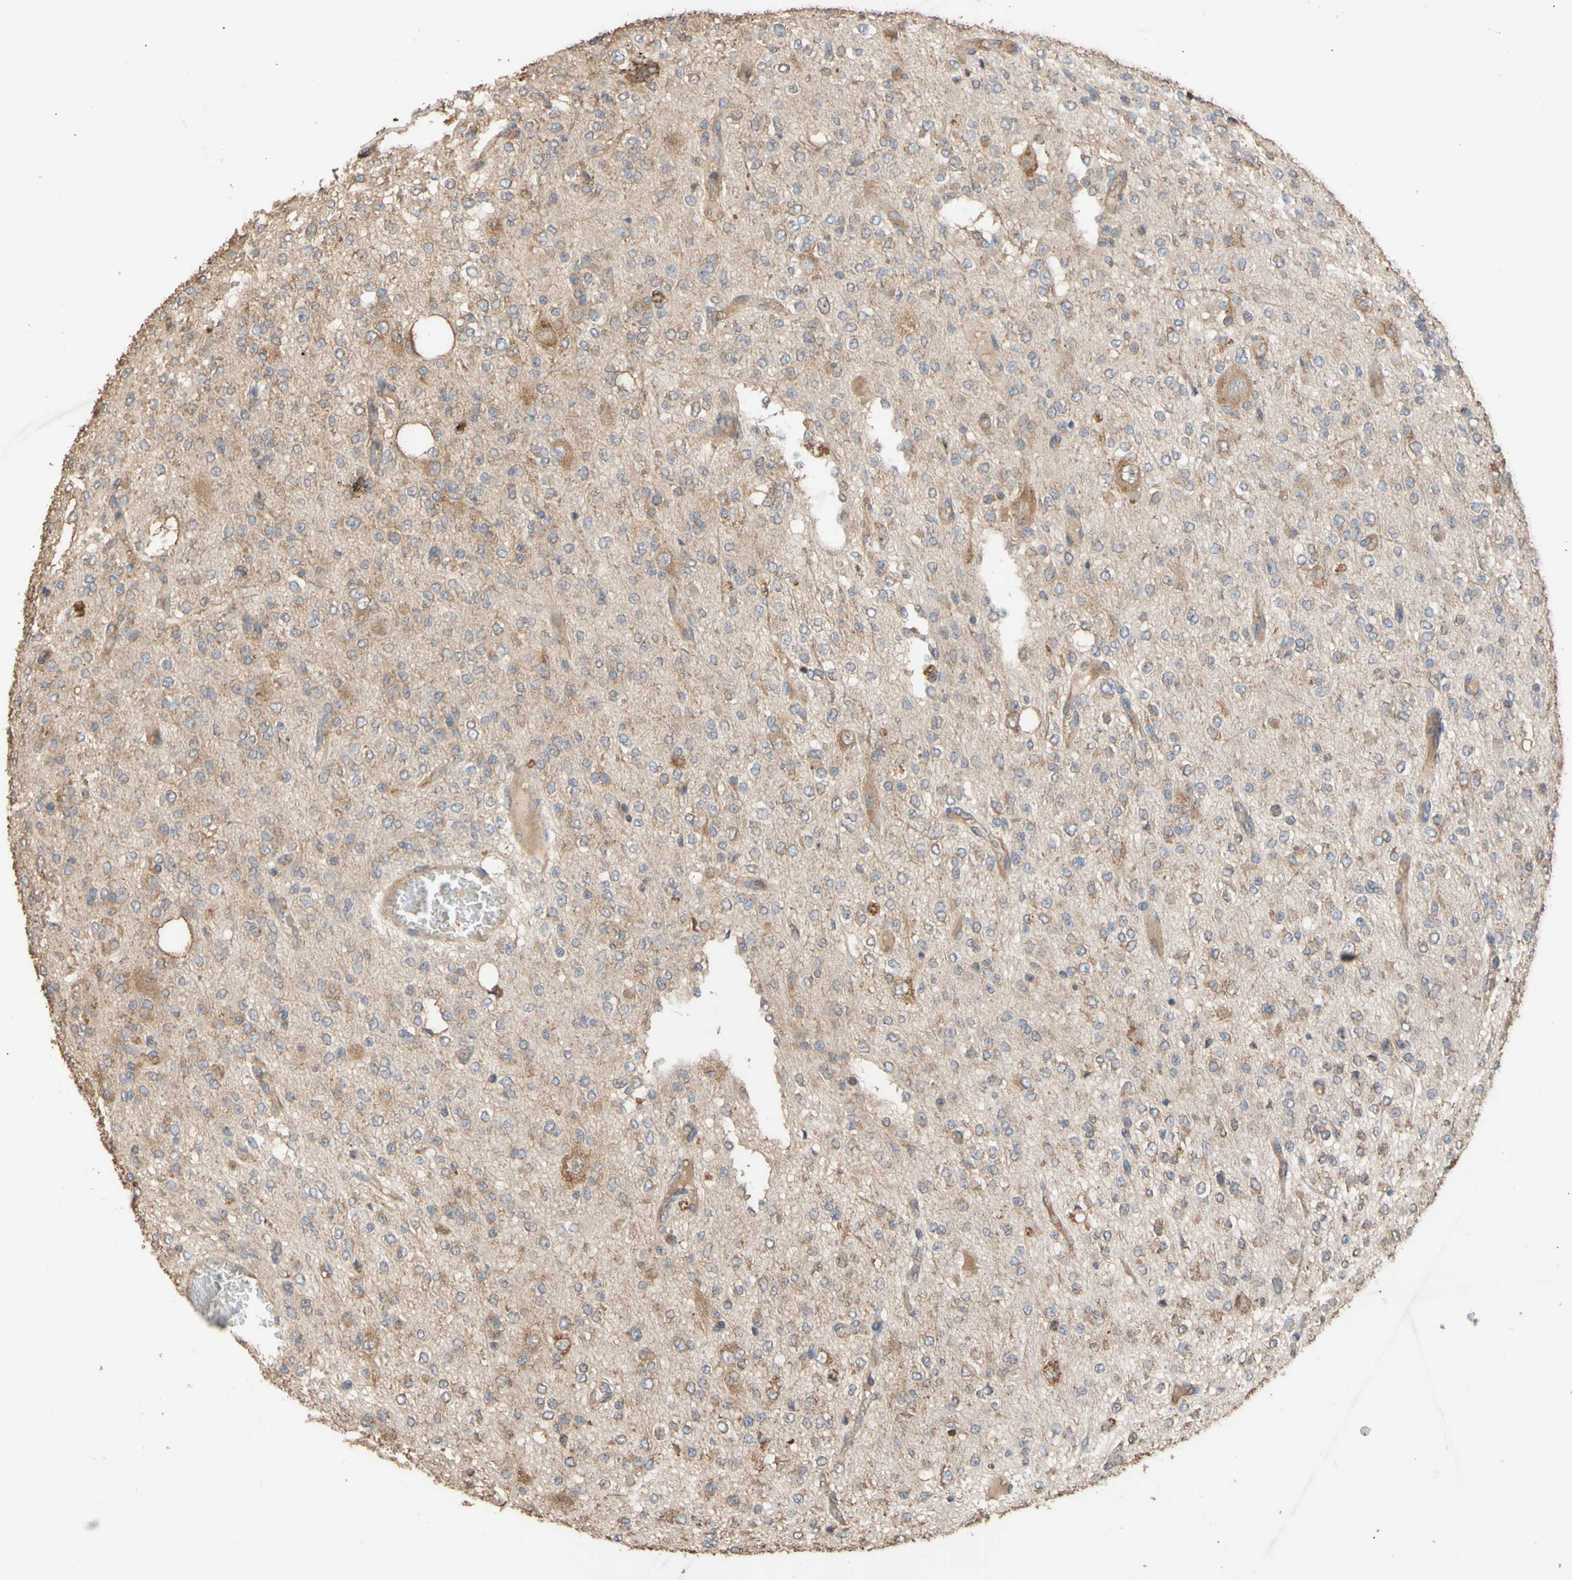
{"staining": {"intensity": "weak", "quantity": "25%-75%", "location": "cytoplasmic/membranous"}, "tissue": "glioma", "cell_type": "Tumor cells", "image_type": "cancer", "snomed": [{"axis": "morphology", "description": "Glioma, malignant, Low grade"}, {"axis": "topography", "description": "Brain"}], "caption": "A histopathology image of glioma stained for a protein displays weak cytoplasmic/membranous brown staining in tumor cells.", "gene": "EIF2S3", "patient": {"sex": "male", "age": 38}}